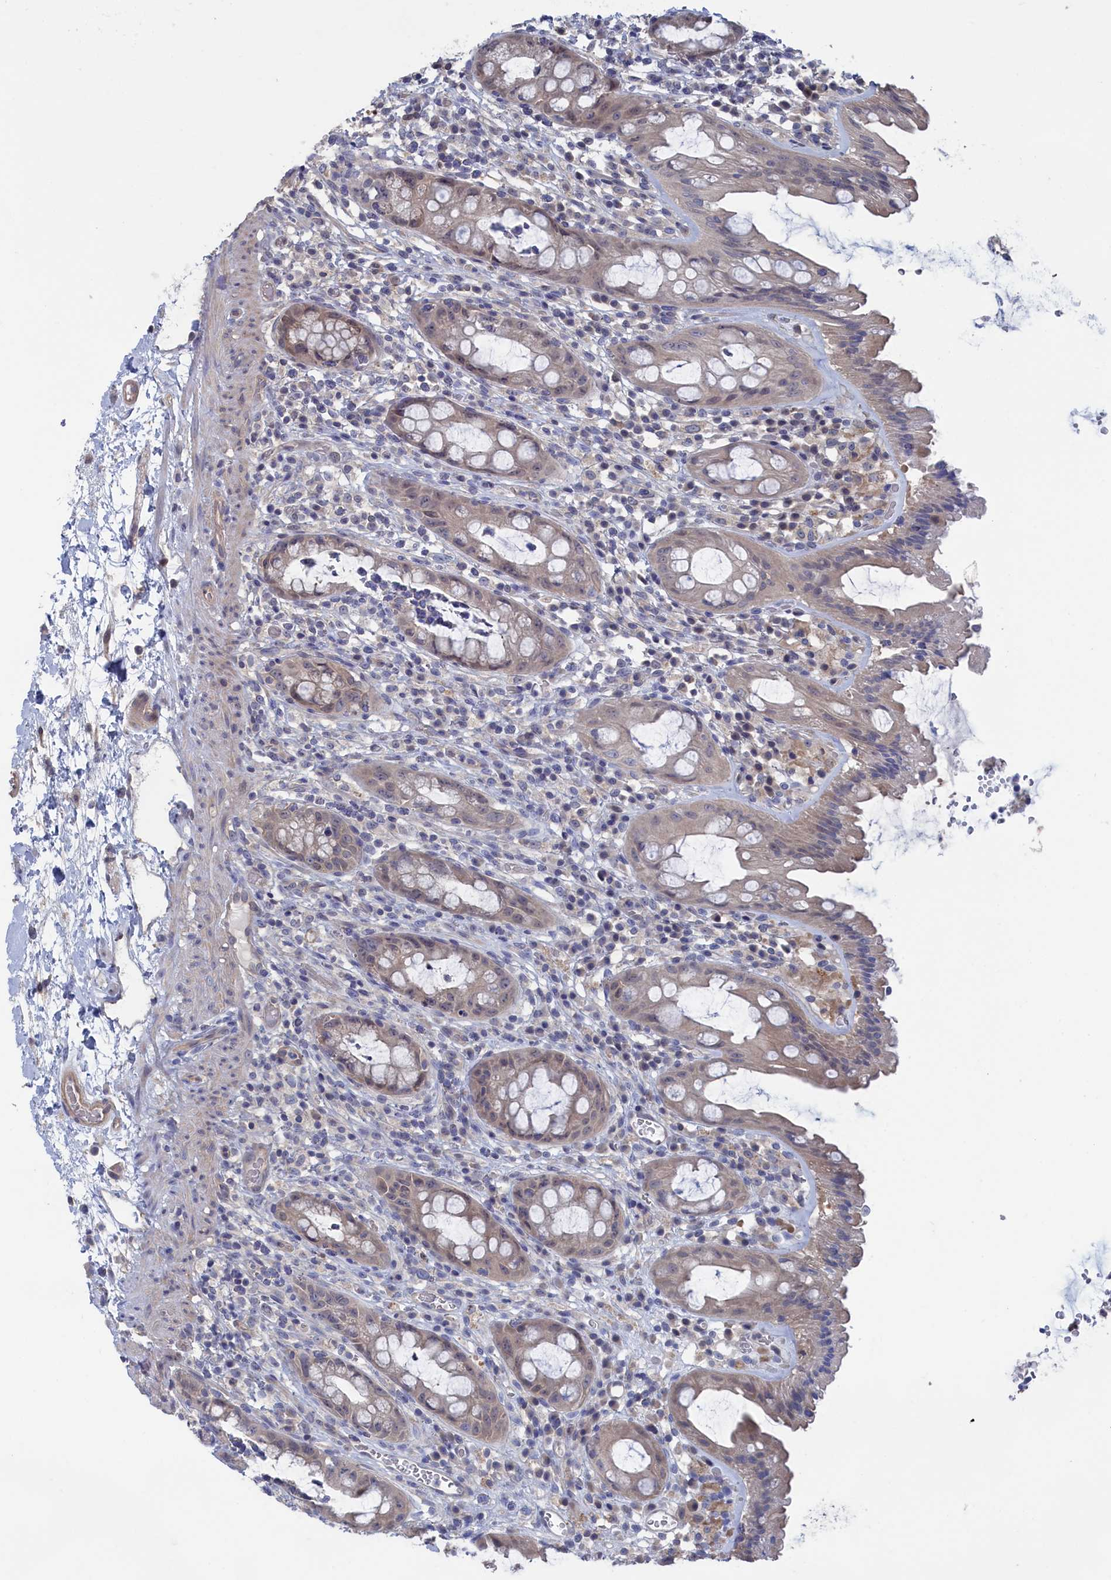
{"staining": {"intensity": "weak", "quantity": "<25%", "location": "nuclear"}, "tissue": "rectum", "cell_type": "Glandular cells", "image_type": "normal", "snomed": [{"axis": "morphology", "description": "Normal tissue, NOS"}, {"axis": "topography", "description": "Rectum"}], "caption": "High power microscopy histopathology image of an immunohistochemistry photomicrograph of benign rectum, revealing no significant positivity in glandular cells.", "gene": "NUTF2", "patient": {"sex": "female", "age": 57}}